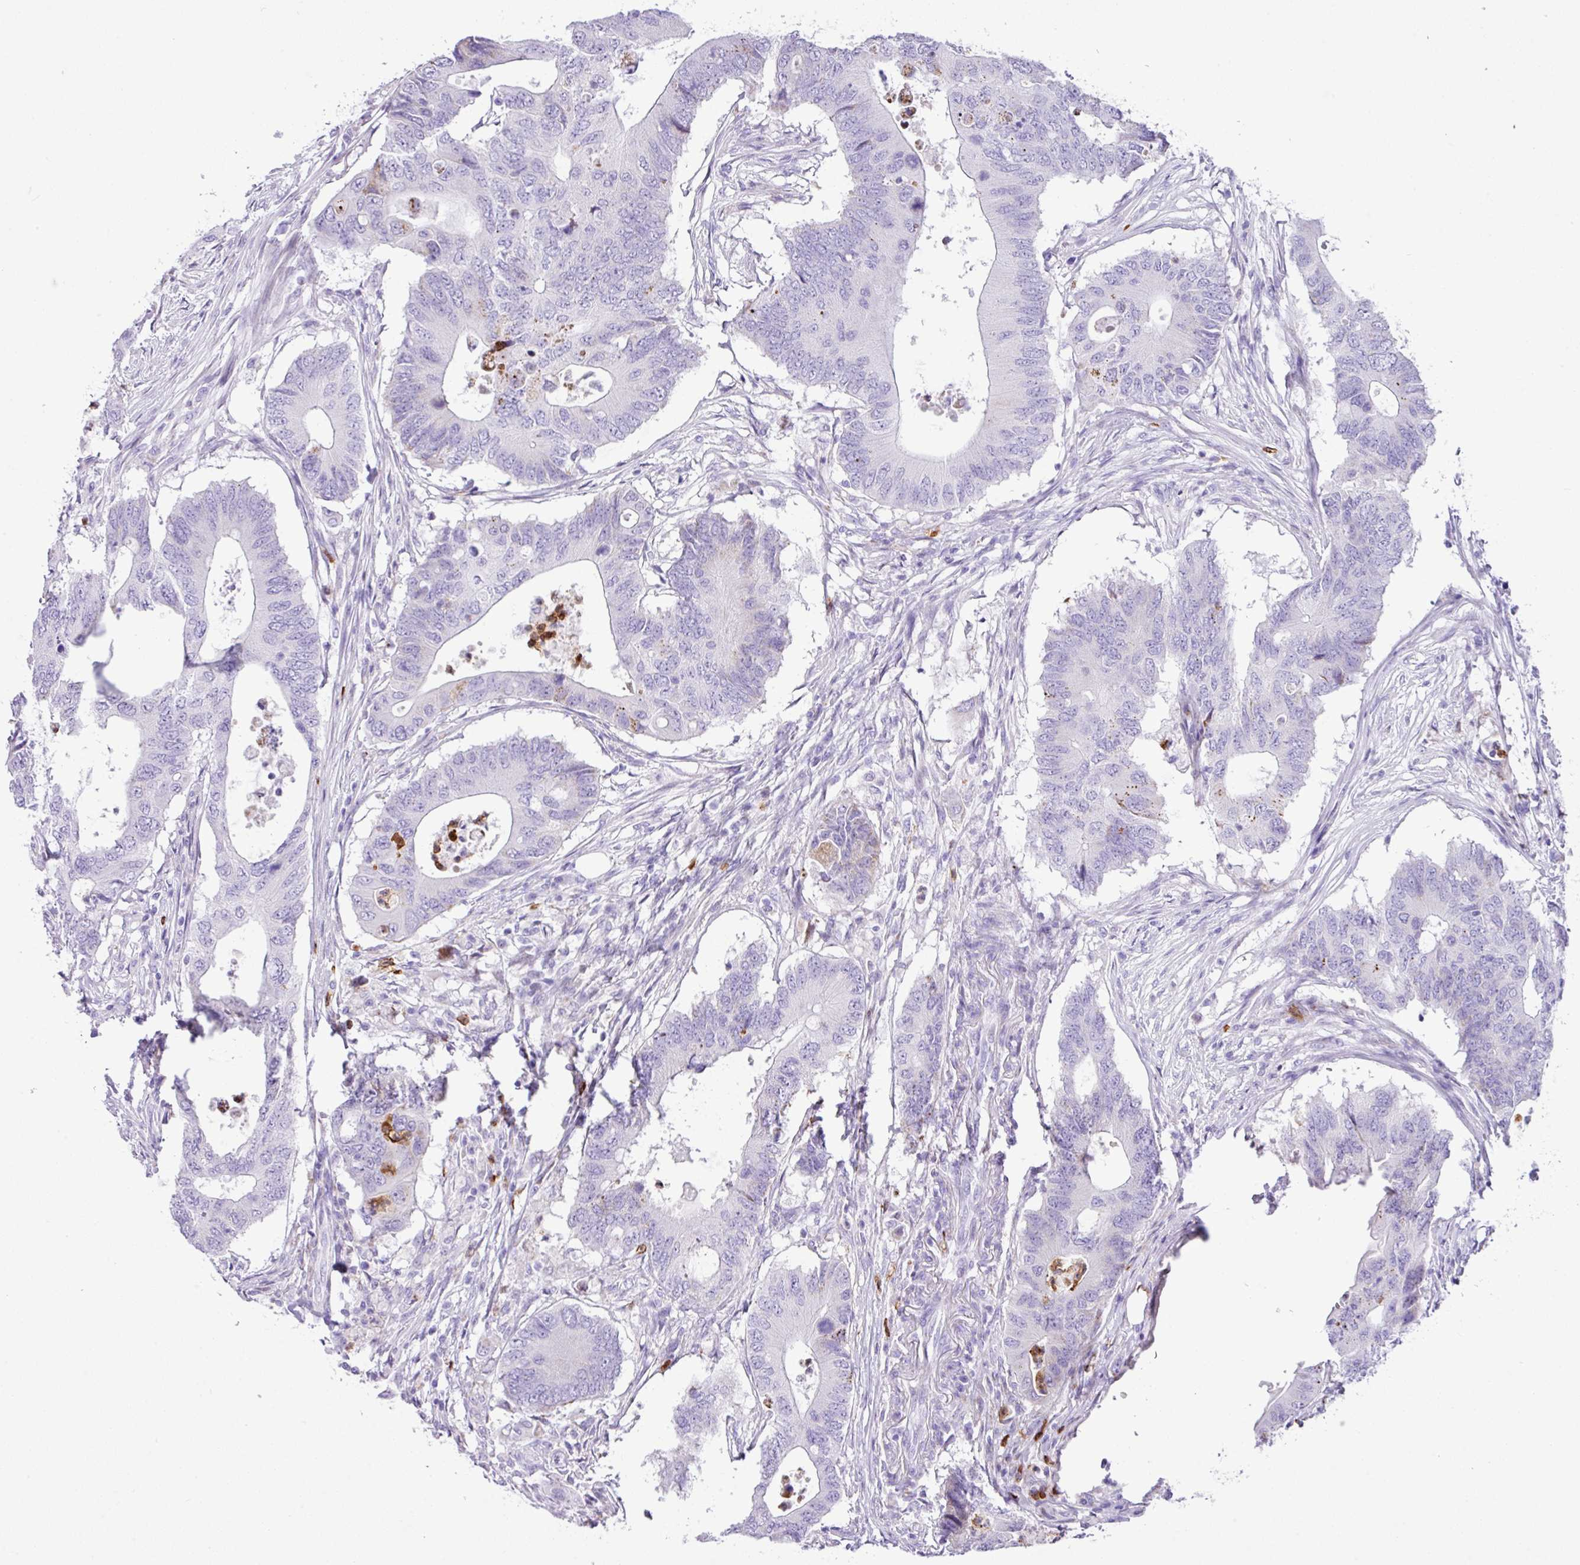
{"staining": {"intensity": "weak", "quantity": "<25%", "location": "cytoplasmic/membranous"}, "tissue": "colorectal cancer", "cell_type": "Tumor cells", "image_type": "cancer", "snomed": [{"axis": "morphology", "description": "Adenocarcinoma, NOS"}, {"axis": "topography", "description": "Colon"}], "caption": "High power microscopy histopathology image of an immunohistochemistry photomicrograph of colorectal adenocarcinoma, revealing no significant staining in tumor cells.", "gene": "RCAN2", "patient": {"sex": "male", "age": 71}}